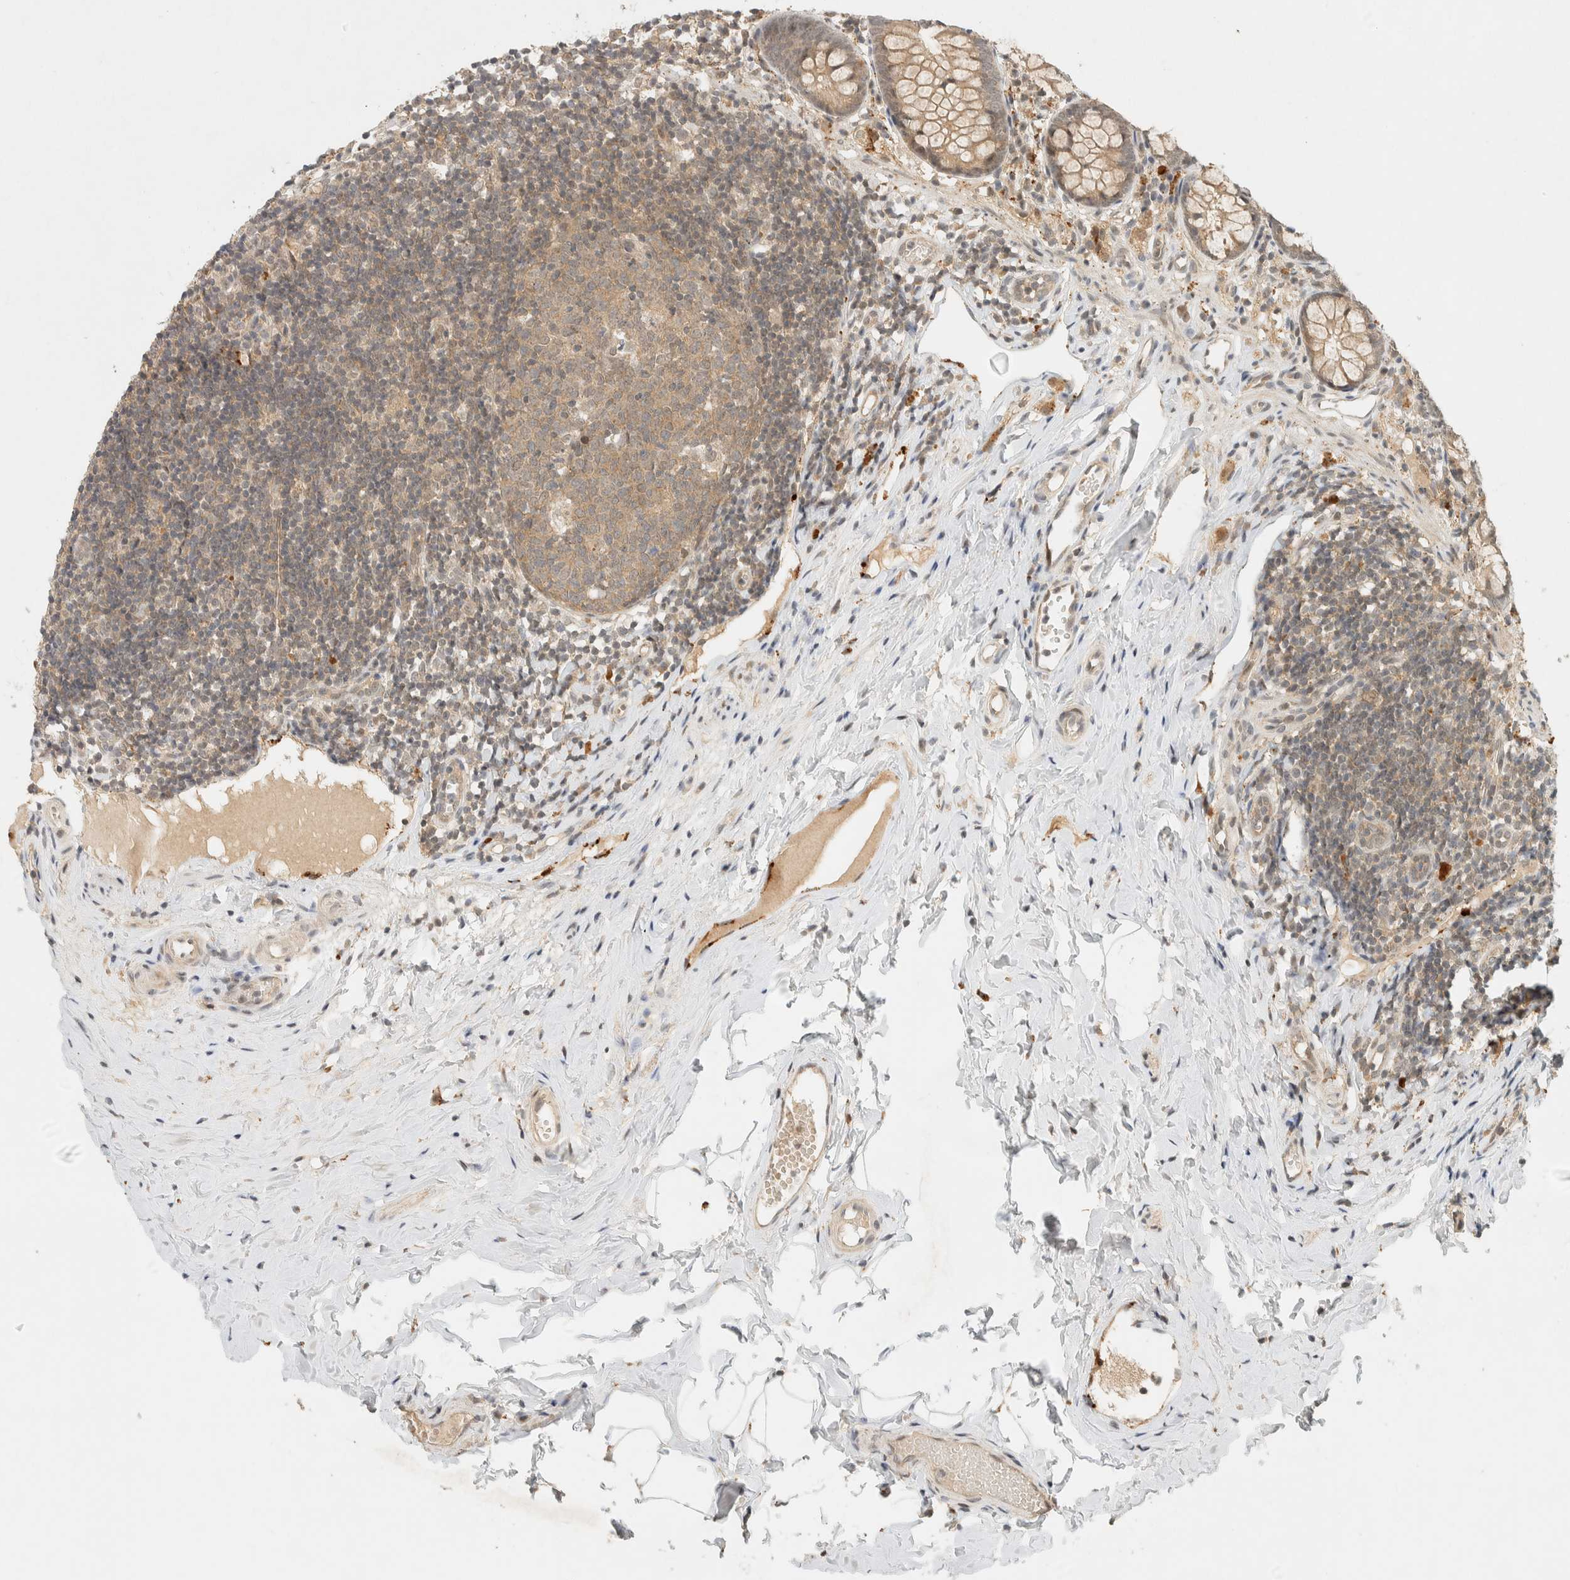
{"staining": {"intensity": "moderate", "quantity": ">75%", "location": "cytoplasmic/membranous"}, "tissue": "appendix", "cell_type": "Glandular cells", "image_type": "normal", "snomed": [{"axis": "morphology", "description": "Normal tissue, NOS"}, {"axis": "topography", "description": "Appendix"}], "caption": "The photomicrograph exhibits staining of normal appendix, revealing moderate cytoplasmic/membranous protein expression (brown color) within glandular cells.", "gene": "KIFAP3", "patient": {"sex": "female", "age": 20}}